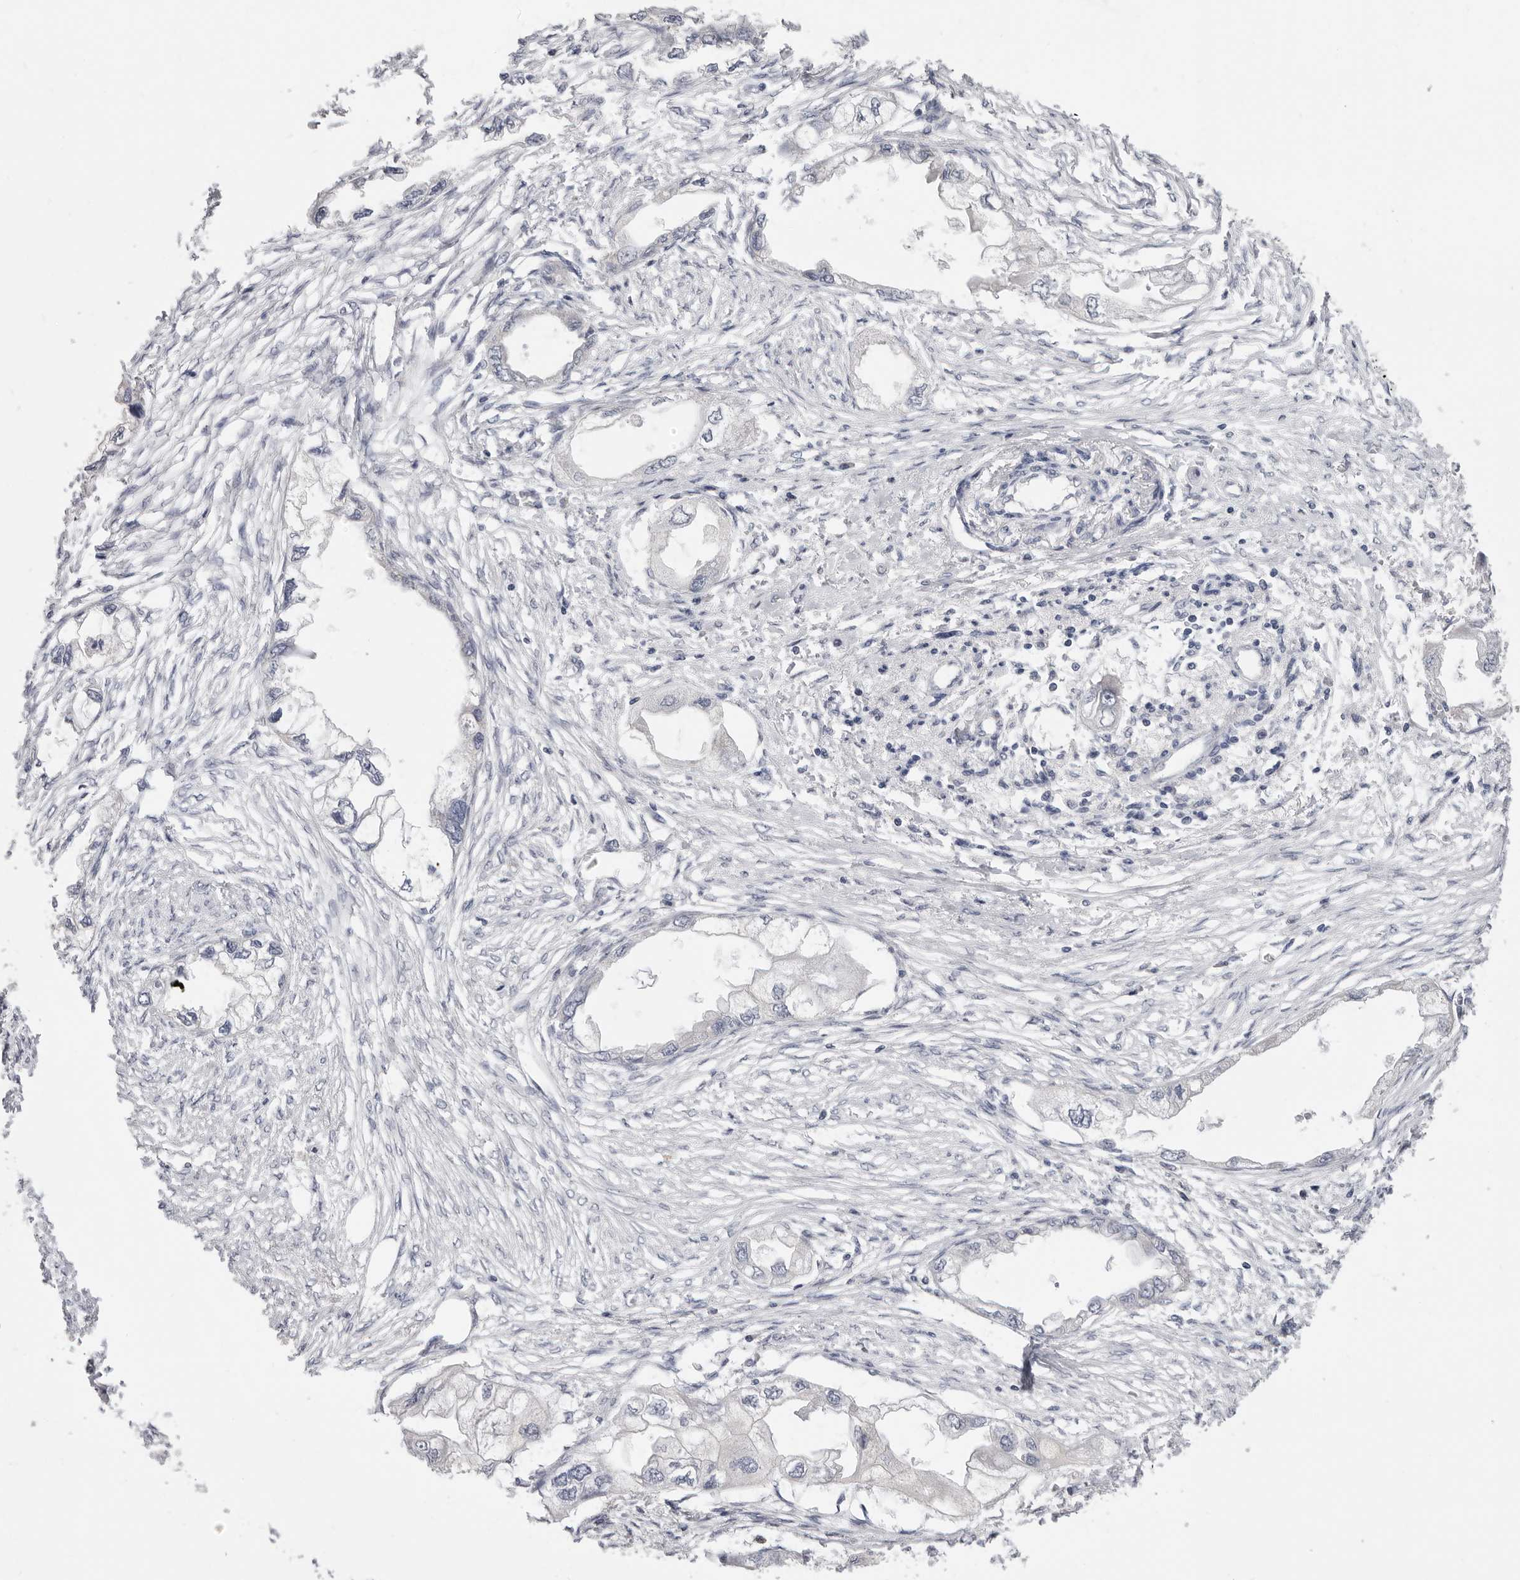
{"staining": {"intensity": "negative", "quantity": "none", "location": "none"}, "tissue": "endometrial cancer", "cell_type": "Tumor cells", "image_type": "cancer", "snomed": [{"axis": "morphology", "description": "Adenocarcinoma, NOS"}, {"axis": "morphology", "description": "Adenocarcinoma, metastatic, NOS"}, {"axis": "topography", "description": "Adipose tissue"}, {"axis": "topography", "description": "Endometrium"}], "caption": "A high-resolution micrograph shows IHC staining of endometrial cancer (metastatic adenocarcinoma), which exhibits no significant positivity in tumor cells.", "gene": "XIRP1", "patient": {"sex": "female", "age": 67}}